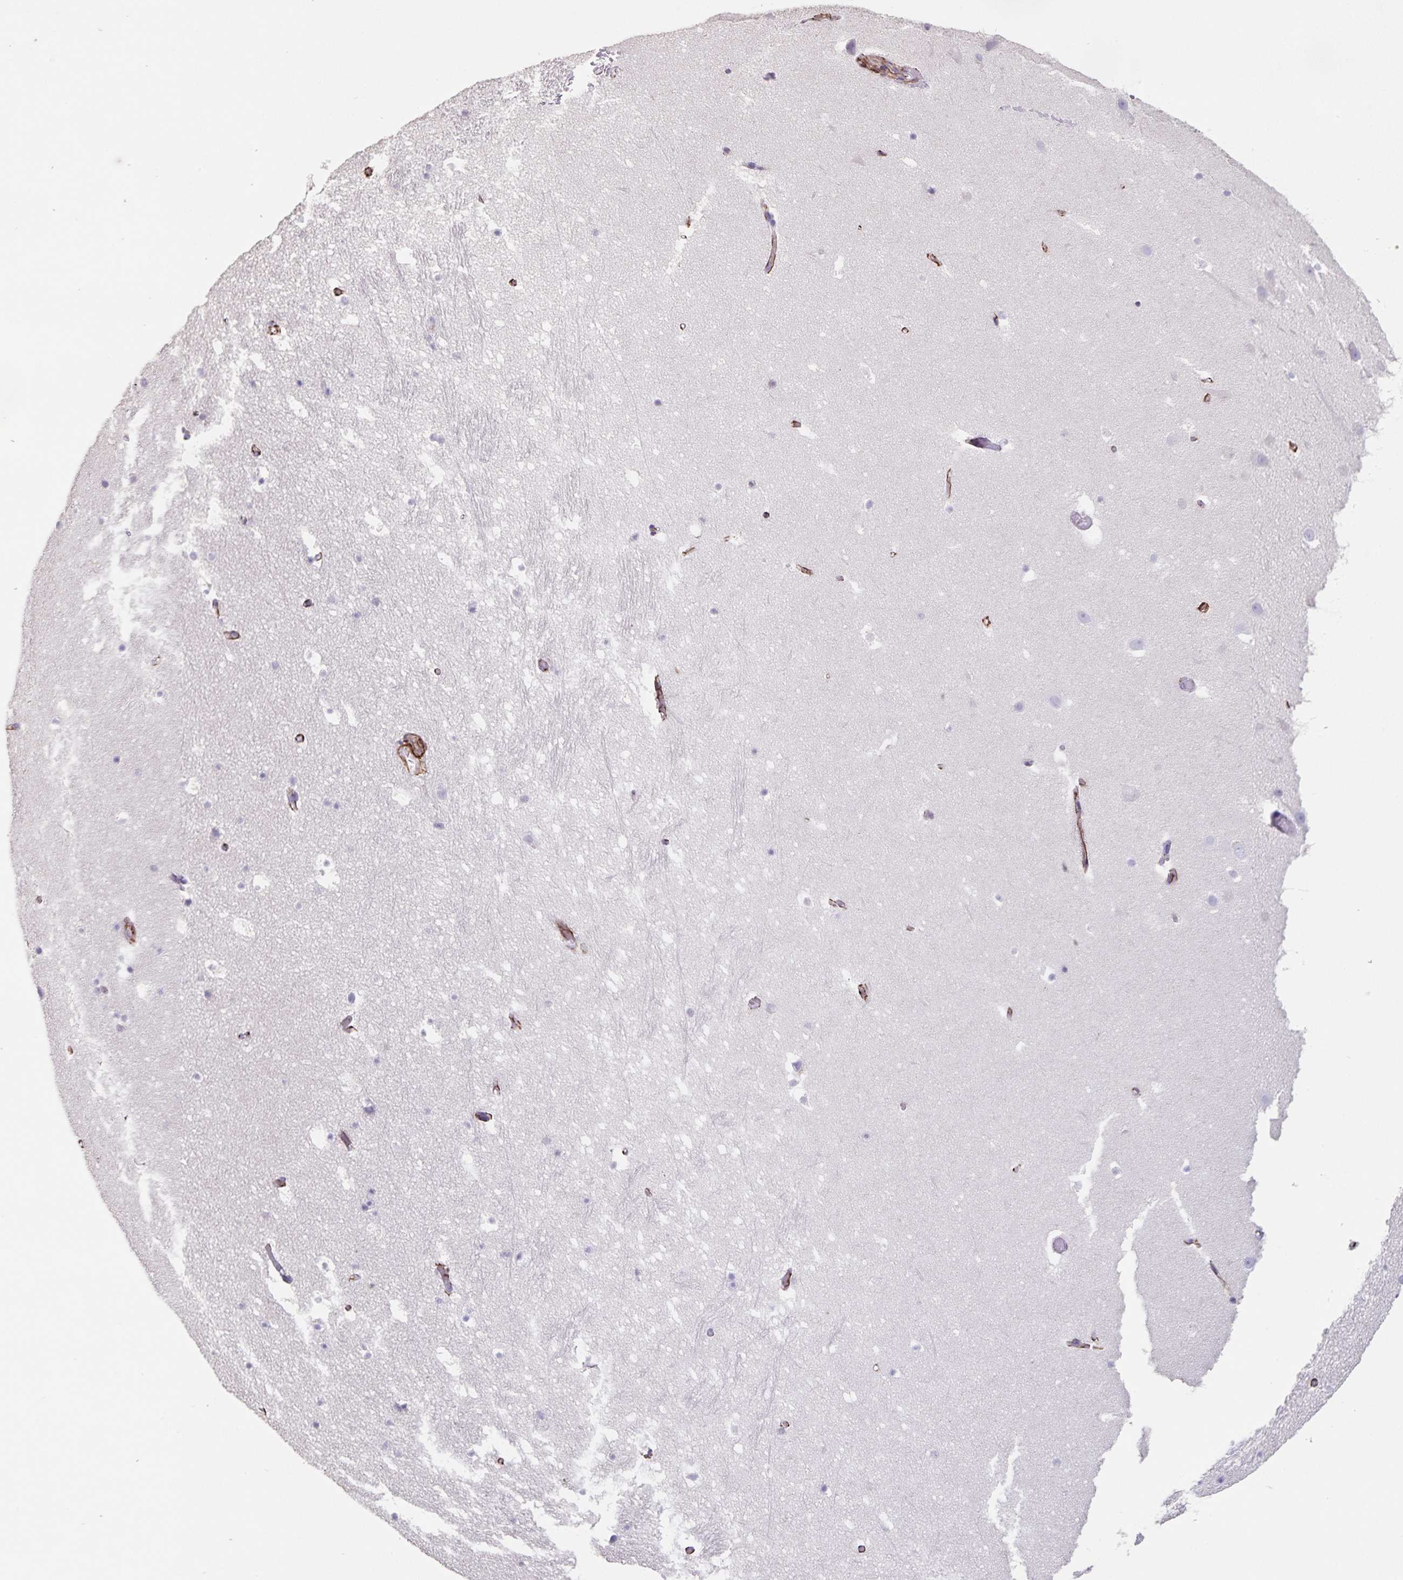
{"staining": {"intensity": "negative", "quantity": "none", "location": "none"}, "tissue": "hippocampus", "cell_type": "Glial cells", "image_type": "normal", "snomed": [{"axis": "morphology", "description": "Normal tissue, NOS"}, {"axis": "topography", "description": "Hippocampus"}], "caption": "This is an immunohistochemistry photomicrograph of benign human hippocampus. There is no positivity in glial cells.", "gene": "SYNM", "patient": {"sex": "male", "age": 26}}